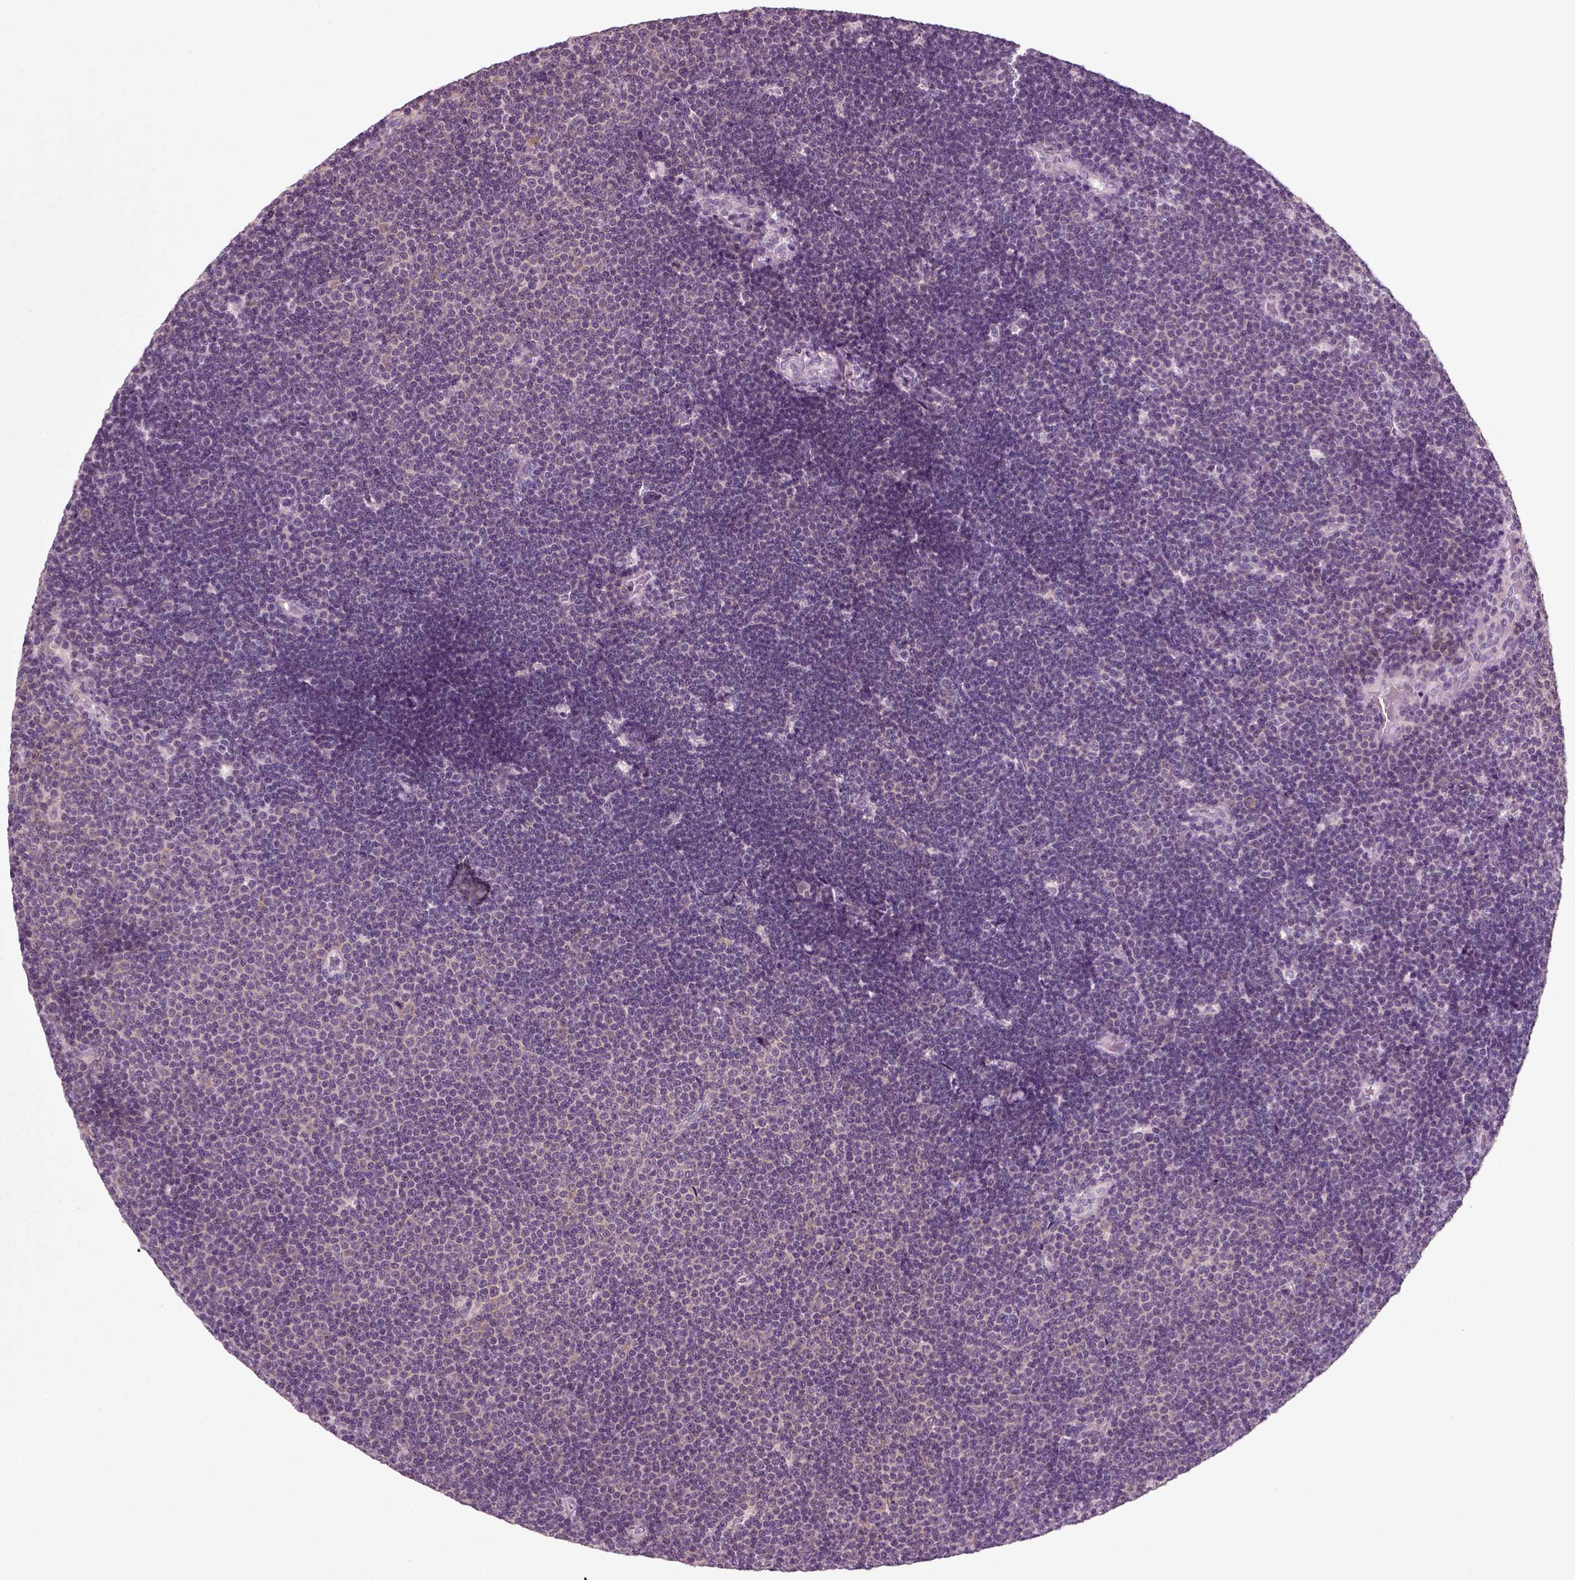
{"staining": {"intensity": "negative", "quantity": "none", "location": "none"}, "tissue": "lymphoma", "cell_type": "Tumor cells", "image_type": "cancer", "snomed": [{"axis": "morphology", "description": "Malignant lymphoma, non-Hodgkin's type, Low grade"}, {"axis": "topography", "description": "Brain"}], "caption": "High power microscopy micrograph of an IHC photomicrograph of low-grade malignant lymphoma, non-Hodgkin's type, revealing no significant staining in tumor cells.", "gene": "RND2", "patient": {"sex": "female", "age": 66}}